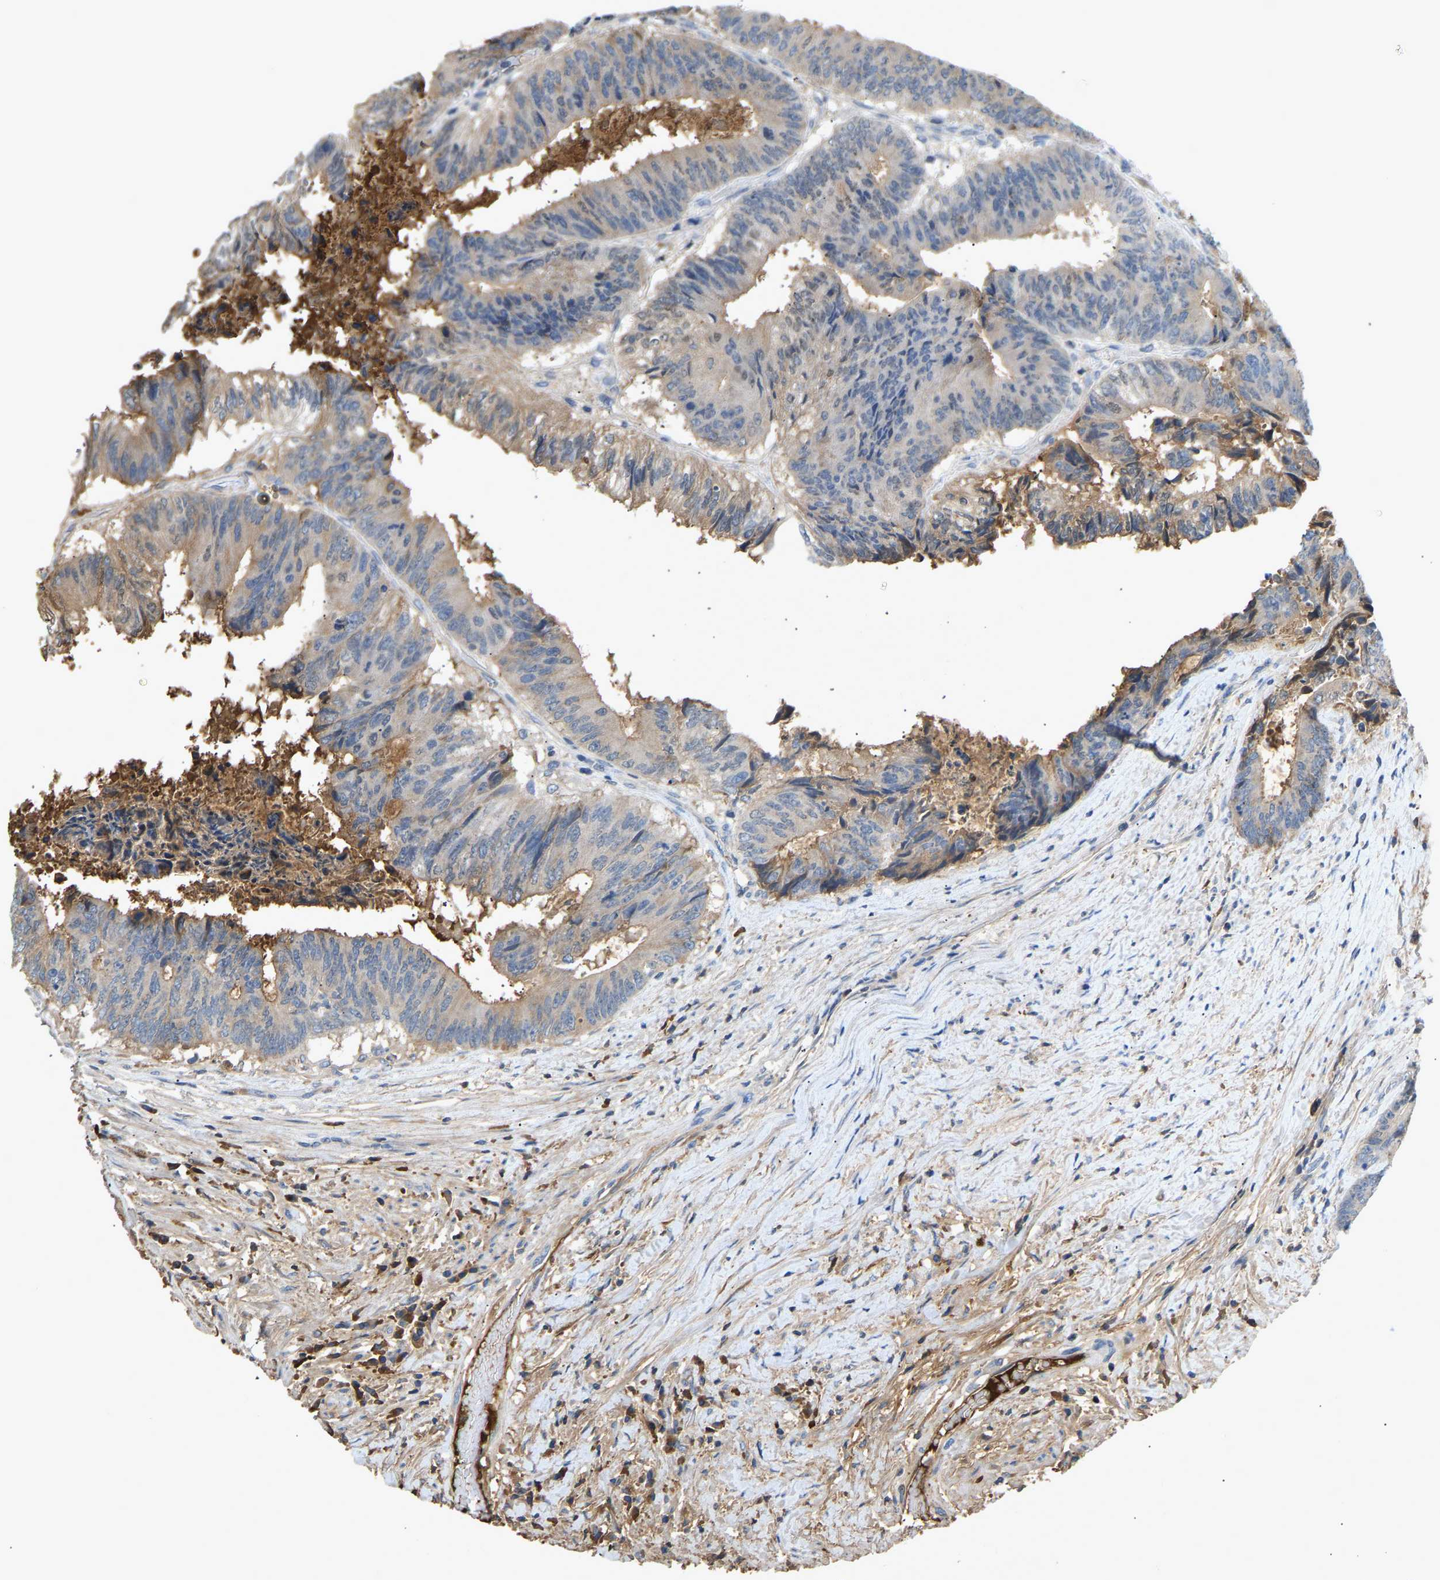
{"staining": {"intensity": "weak", "quantity": "25%-75%", "location": "cytoplasmic/membranous"}, "tissue": "colorectal cancer", "cell_type": "Tumor cells", "image_type": "cancer", "snomed": [{"axis": "morphology", "description": "Adenocarcinoma, NOS"}, {"axis": "topography", "description": "Rectum"}], "caption": "Protein expression analysis of human colorectal cancer (adenocarcinoma) reveals weak cytoplasmic/membranous positivity in approximately 25%-75% of tumor cells.", "gene": "STC1", "patient": {"sex": "male", "age": 72}}